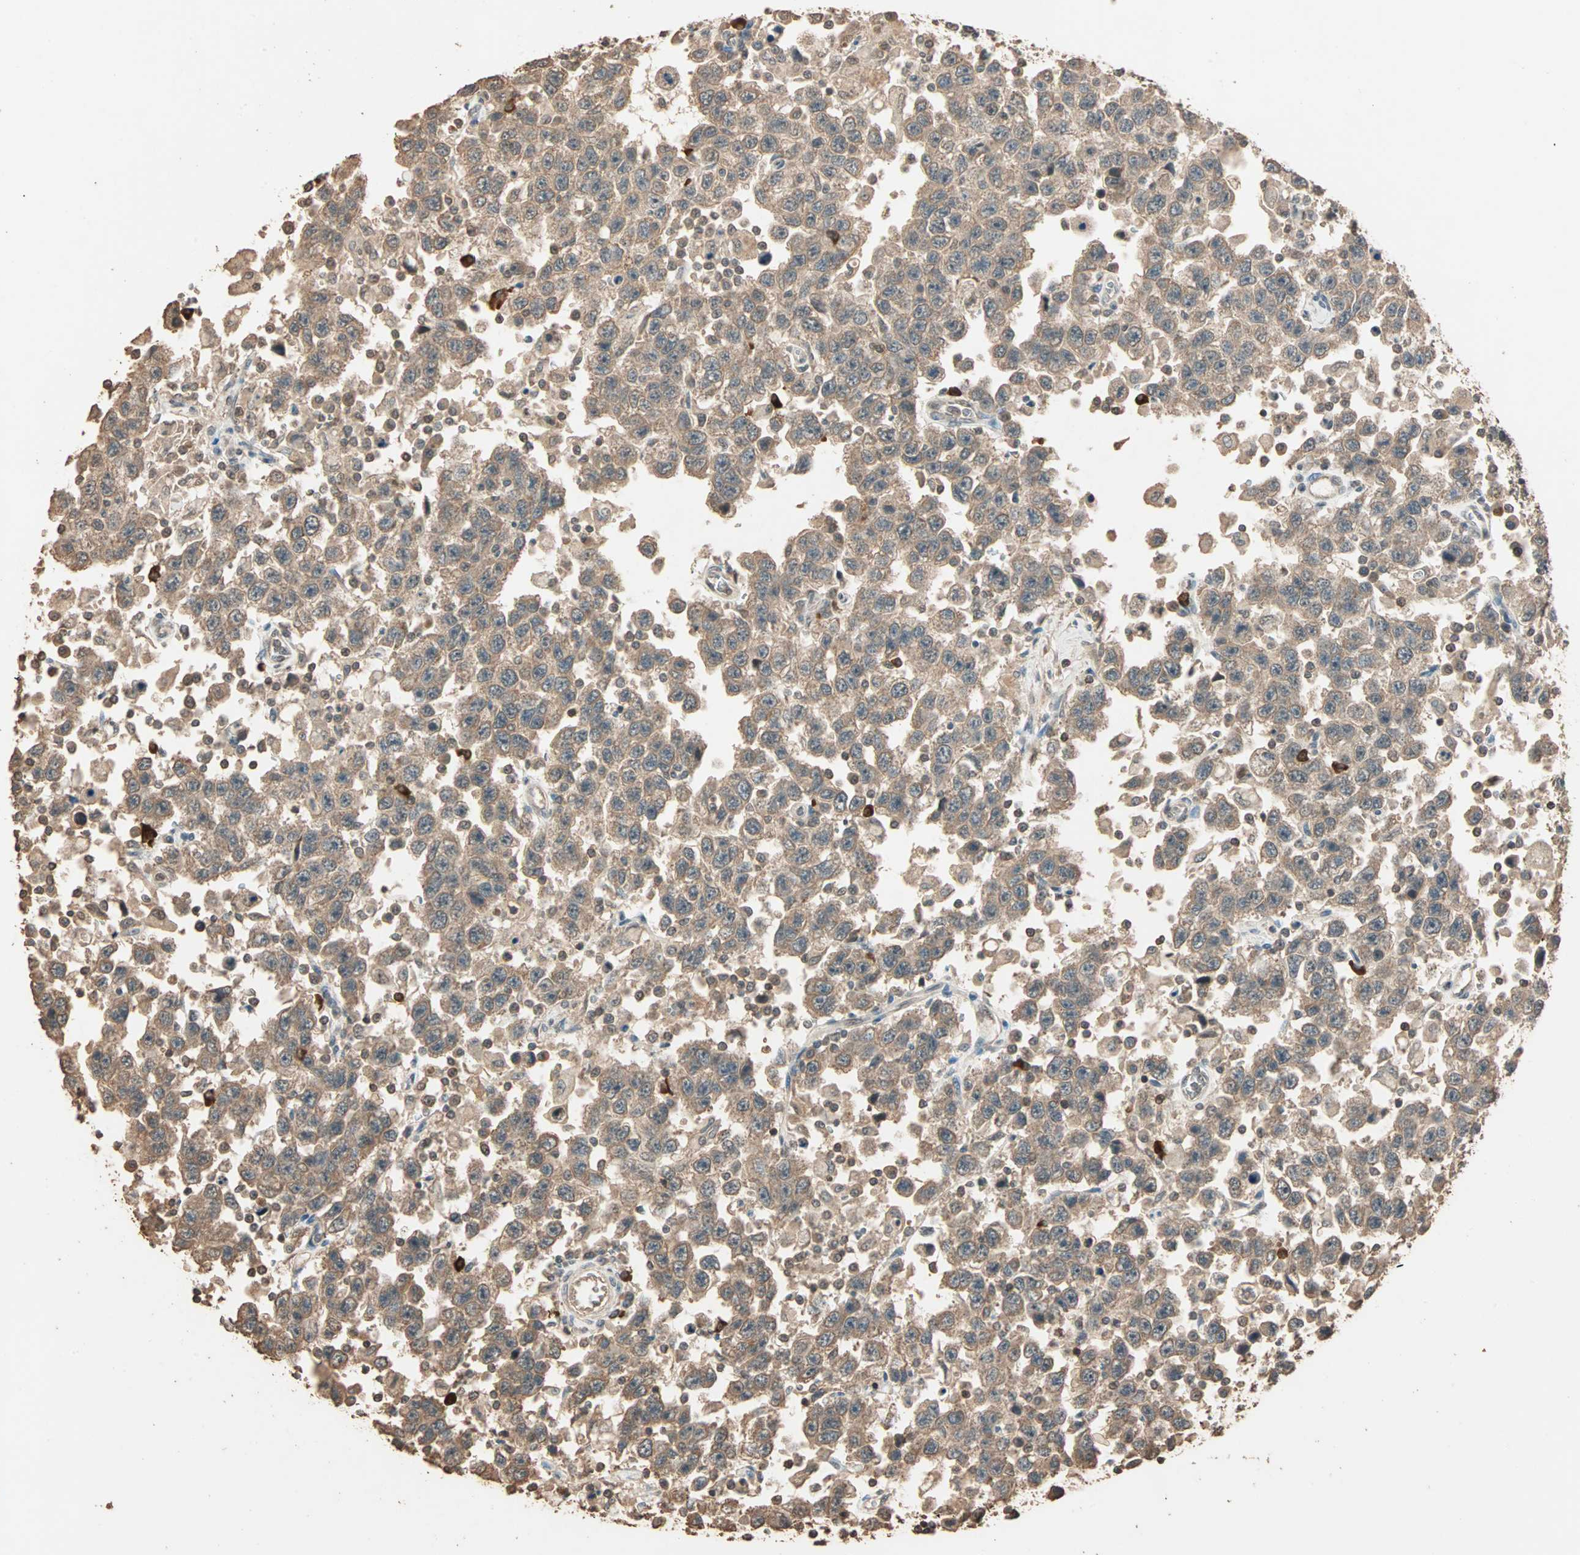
{"staining": {"intensity": "moderate", "quantity": ">75%", "location": "cytoplasmic/membranous"}, "tissue": "testis cancer", "cell_type": "Tumor cells", "image_type": "cancer", "snomed": [{"axis": "morphology", "description": "Seminoma, NOS"}, {"axis": "topography", "description": "Testis"}], "caption": "Protein expression analysis of testis seminoma demonstrates moderate cytoplasmic/membranous staining in approximately >75% of tumor cells.", "gene": "ZBTB33", "patient": {"sex": "male", "age": 41}}